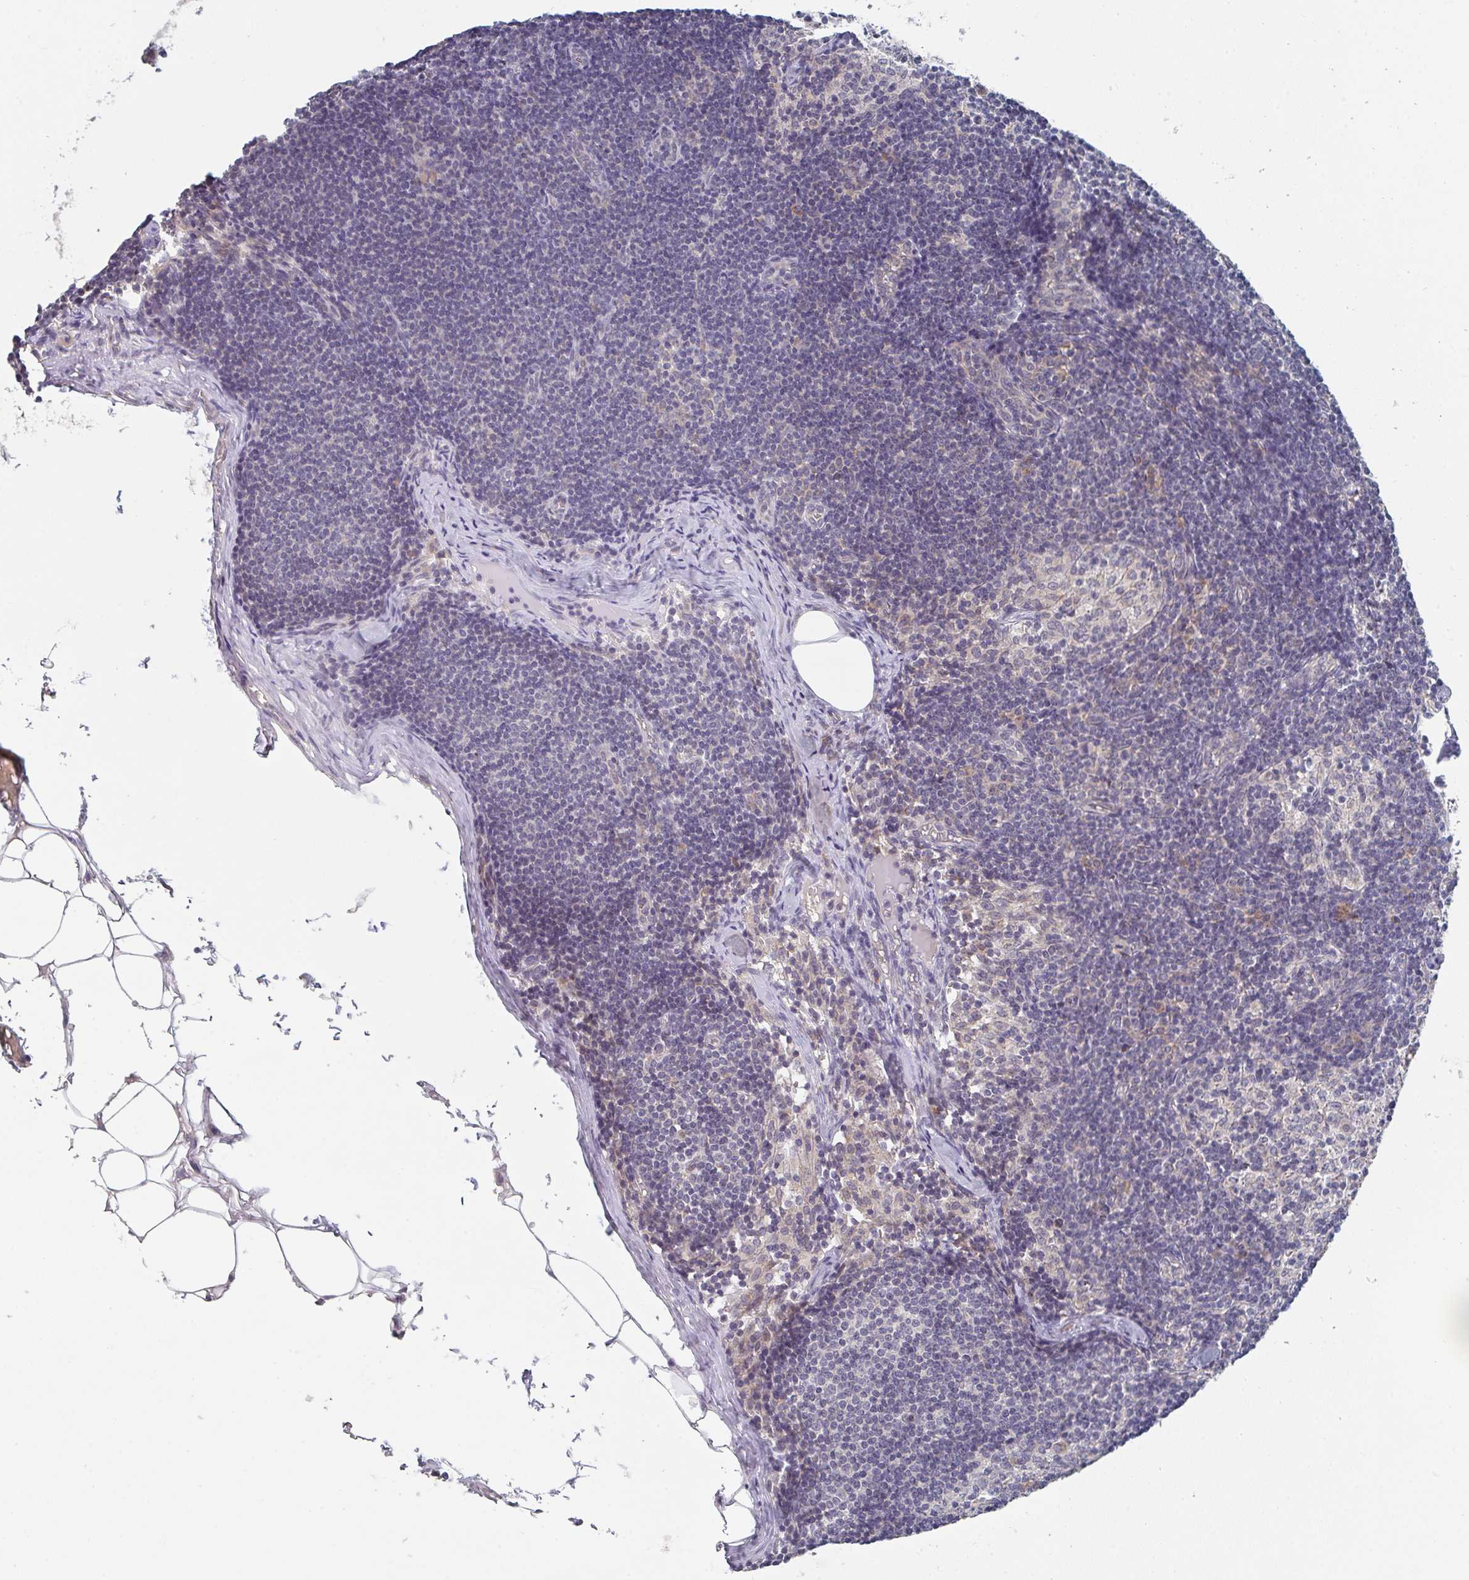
{"staining": {"intensity": "negative", "quantity": "none", "location": "none"}, "tissue": "lymph node", "cell_type": "Germinal center cells", "image_type": "normal", "snomed": [{"axis": "morphology", "description": "Normal tissue, NOS"}, {"axis": "topography", "description": "Lymph node"}], "caption": "DAB (3,3'-diaminobenzidine) immunohistochemical staining of normal lymph node exhibits no significant positivity in germinal center cells. The staining was performed using DAB to visualize the protein expression in brown, while the nuclei were stained in blue with hematoxylin (Magnification: 20x).", "gene": "ELOVL1", "patient": {"sex": "female", "age": 31}}